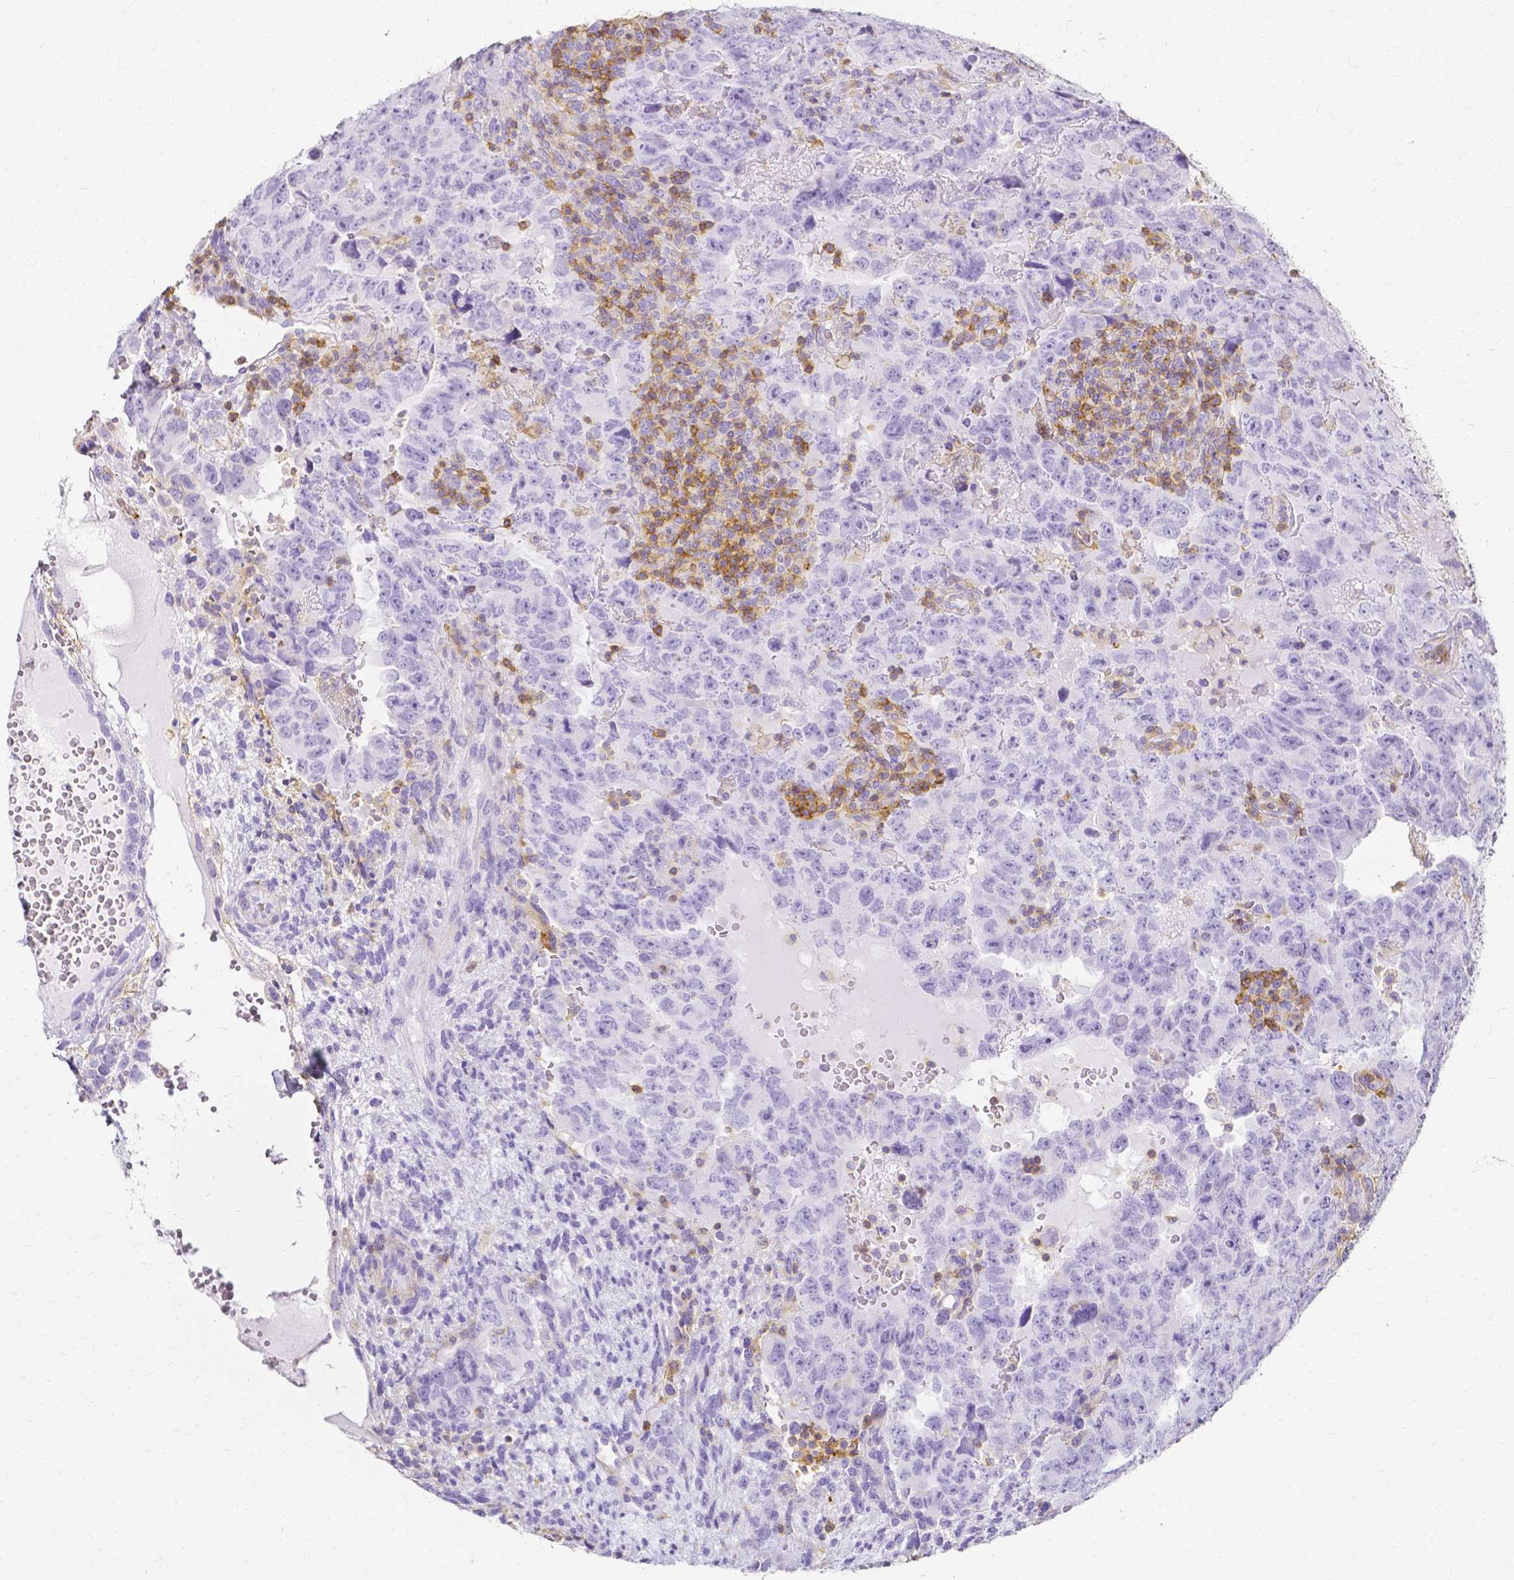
{"staining": {"intensity": "negative", "quantity": "none", "location": "none"}, "tissue": "testis cancer", "cell_type": "Tumor cells", "image_type": "cancer", "snomed": [{"axis": "morphology", "description": "Carcinoma, Embryonal, NOS"}, {"axis": "topography", "description": "Testis"}], "caption": "This is an immunohistochemistry photomicrograph of testis cancer (embryonal carcinoma). There is no positivity in tumor cells.", "gene": "HSPA12A", "patient": {"sex": "male", "age": 24}}